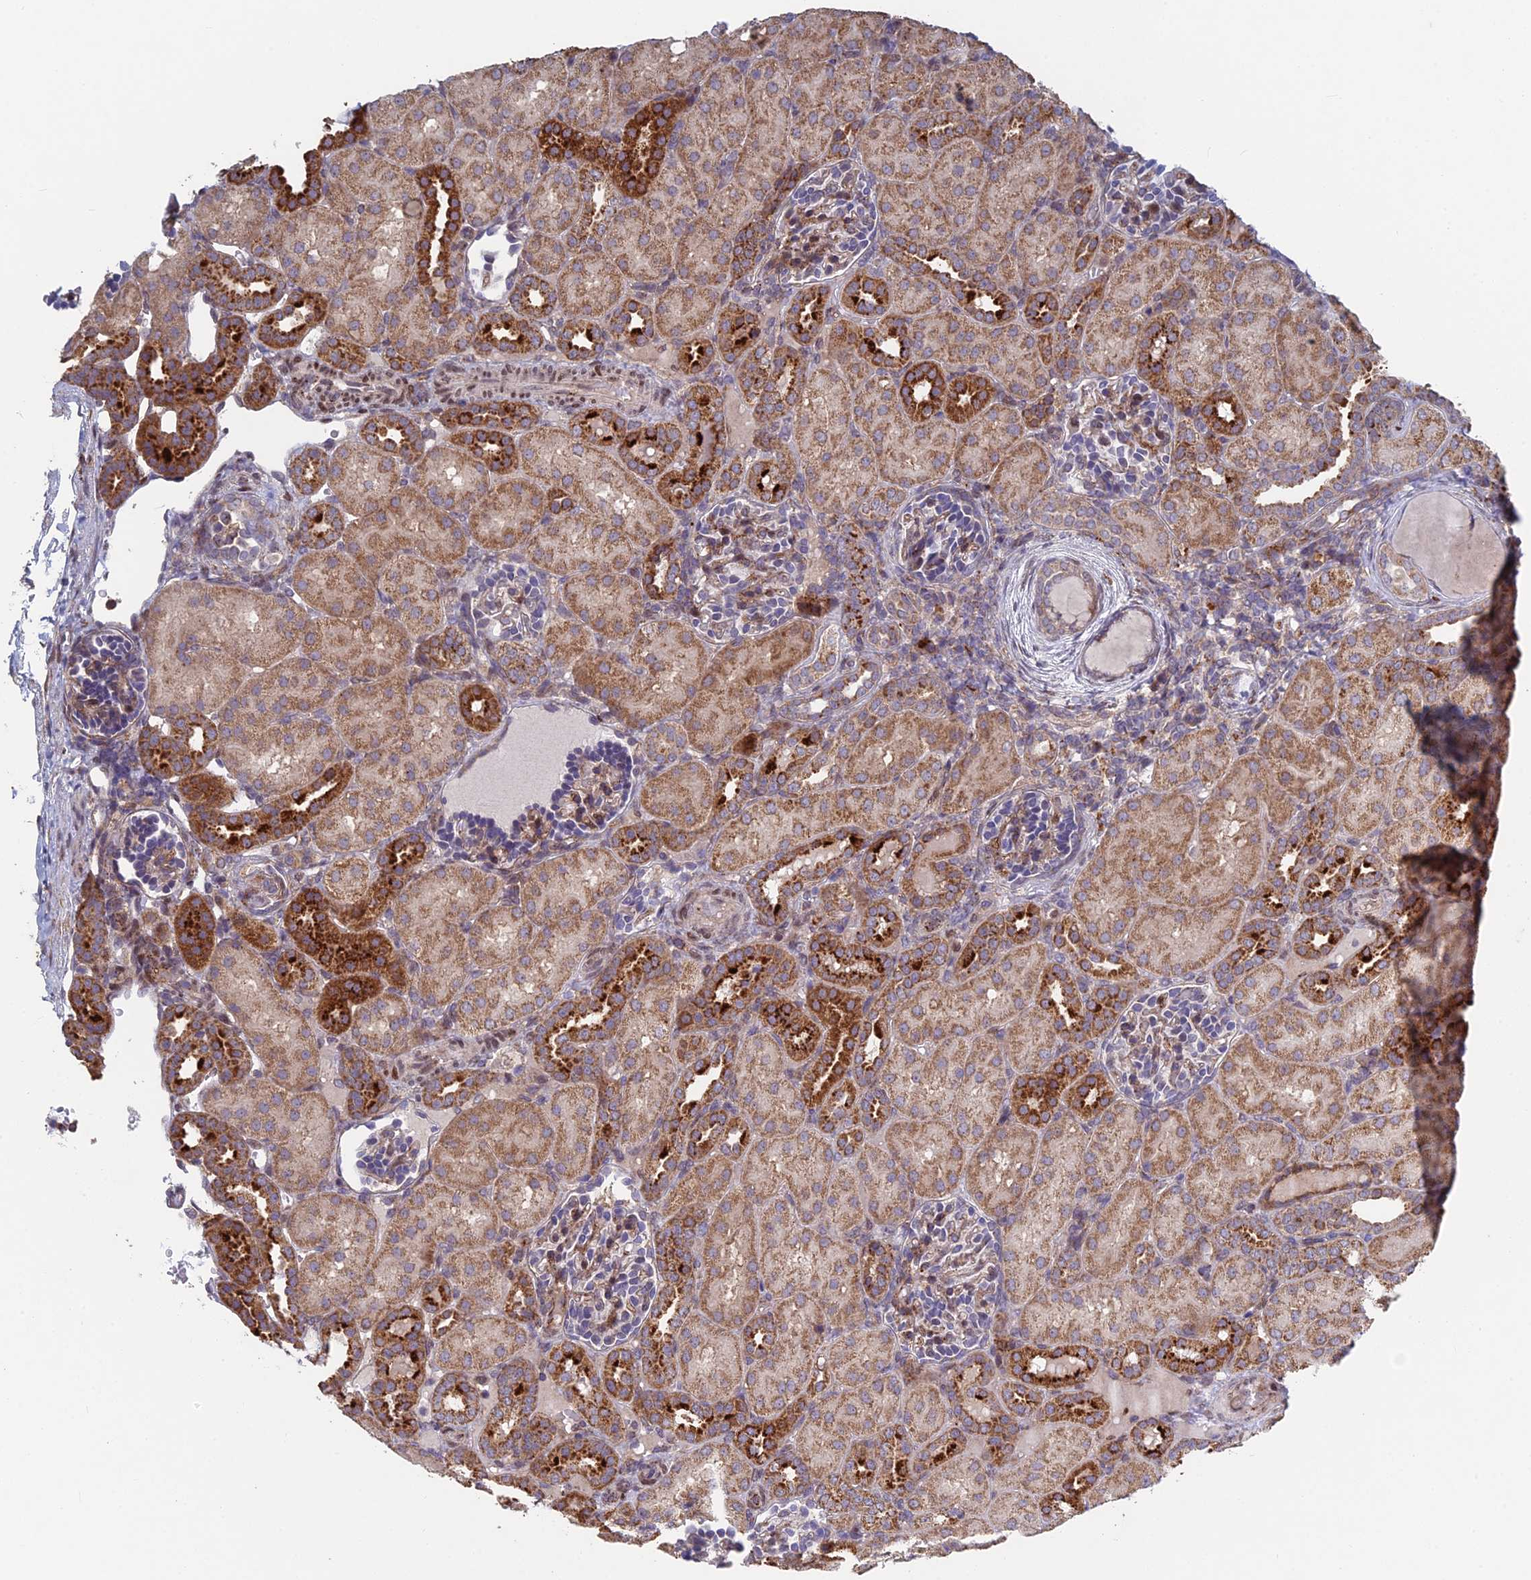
{"staining": {"intensity": "moderate", "quantity": "<25%", "location": "cytoplasmic/membranous"}, "tissue": "kidney", "cell_type": "Cells in glomeruli", "image_type": "normal", "snomed": [{"axis": "morphology", "description": "Normal tissue, NOS"}, {"axis": "topography", "description": "Kidney"}], "caption": "Moderate cytoplasmic/membranous positivity is present in about <25% of cells in glomeruli in benign kidney. (DAB IHC, brown staining for protein, blue staining for nuclei).", "gene": "FOXS1", "patient": {"sex": "male", "age": 1}}